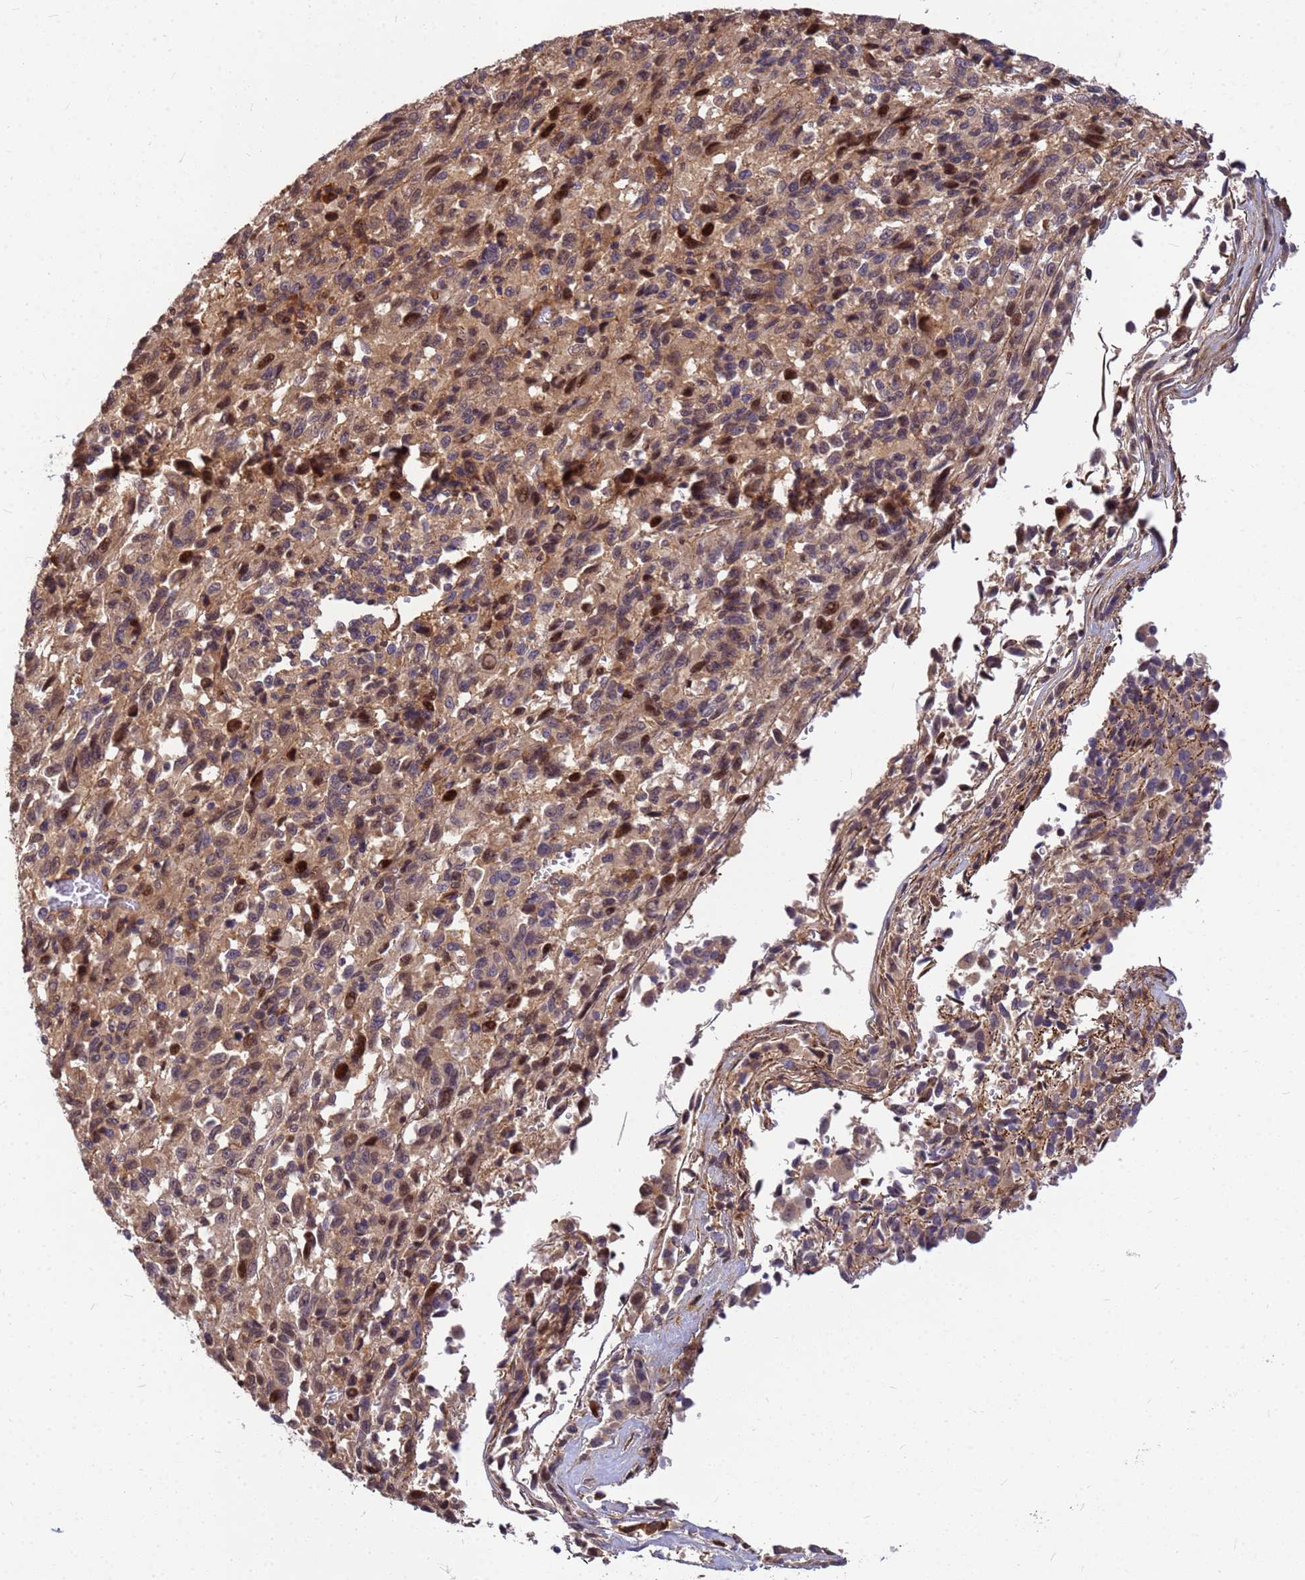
{"staining": {"intensity": "weak", "quantity": "25%-75%", "location": "cytoplasmic/membranous,nuclear"}, "tissue": "melanoma", "cell_type": "Tumor cells", "image_type": "cancer", "snomed": [{"axis": "morphology", "description": "Malignant melanoma, Metastatic site"}, {"axis": "topography", "description": "Lung"}], "caption": "Protein expression by immunohistochemistry reveals weak cytoplasmic/membranous and nuclear staining in about 25%-75% of tumor cells in malignant melanoma (metastatic site).", "gene": "DUS4L", "patient": {"sex": "male", "age": 64}}